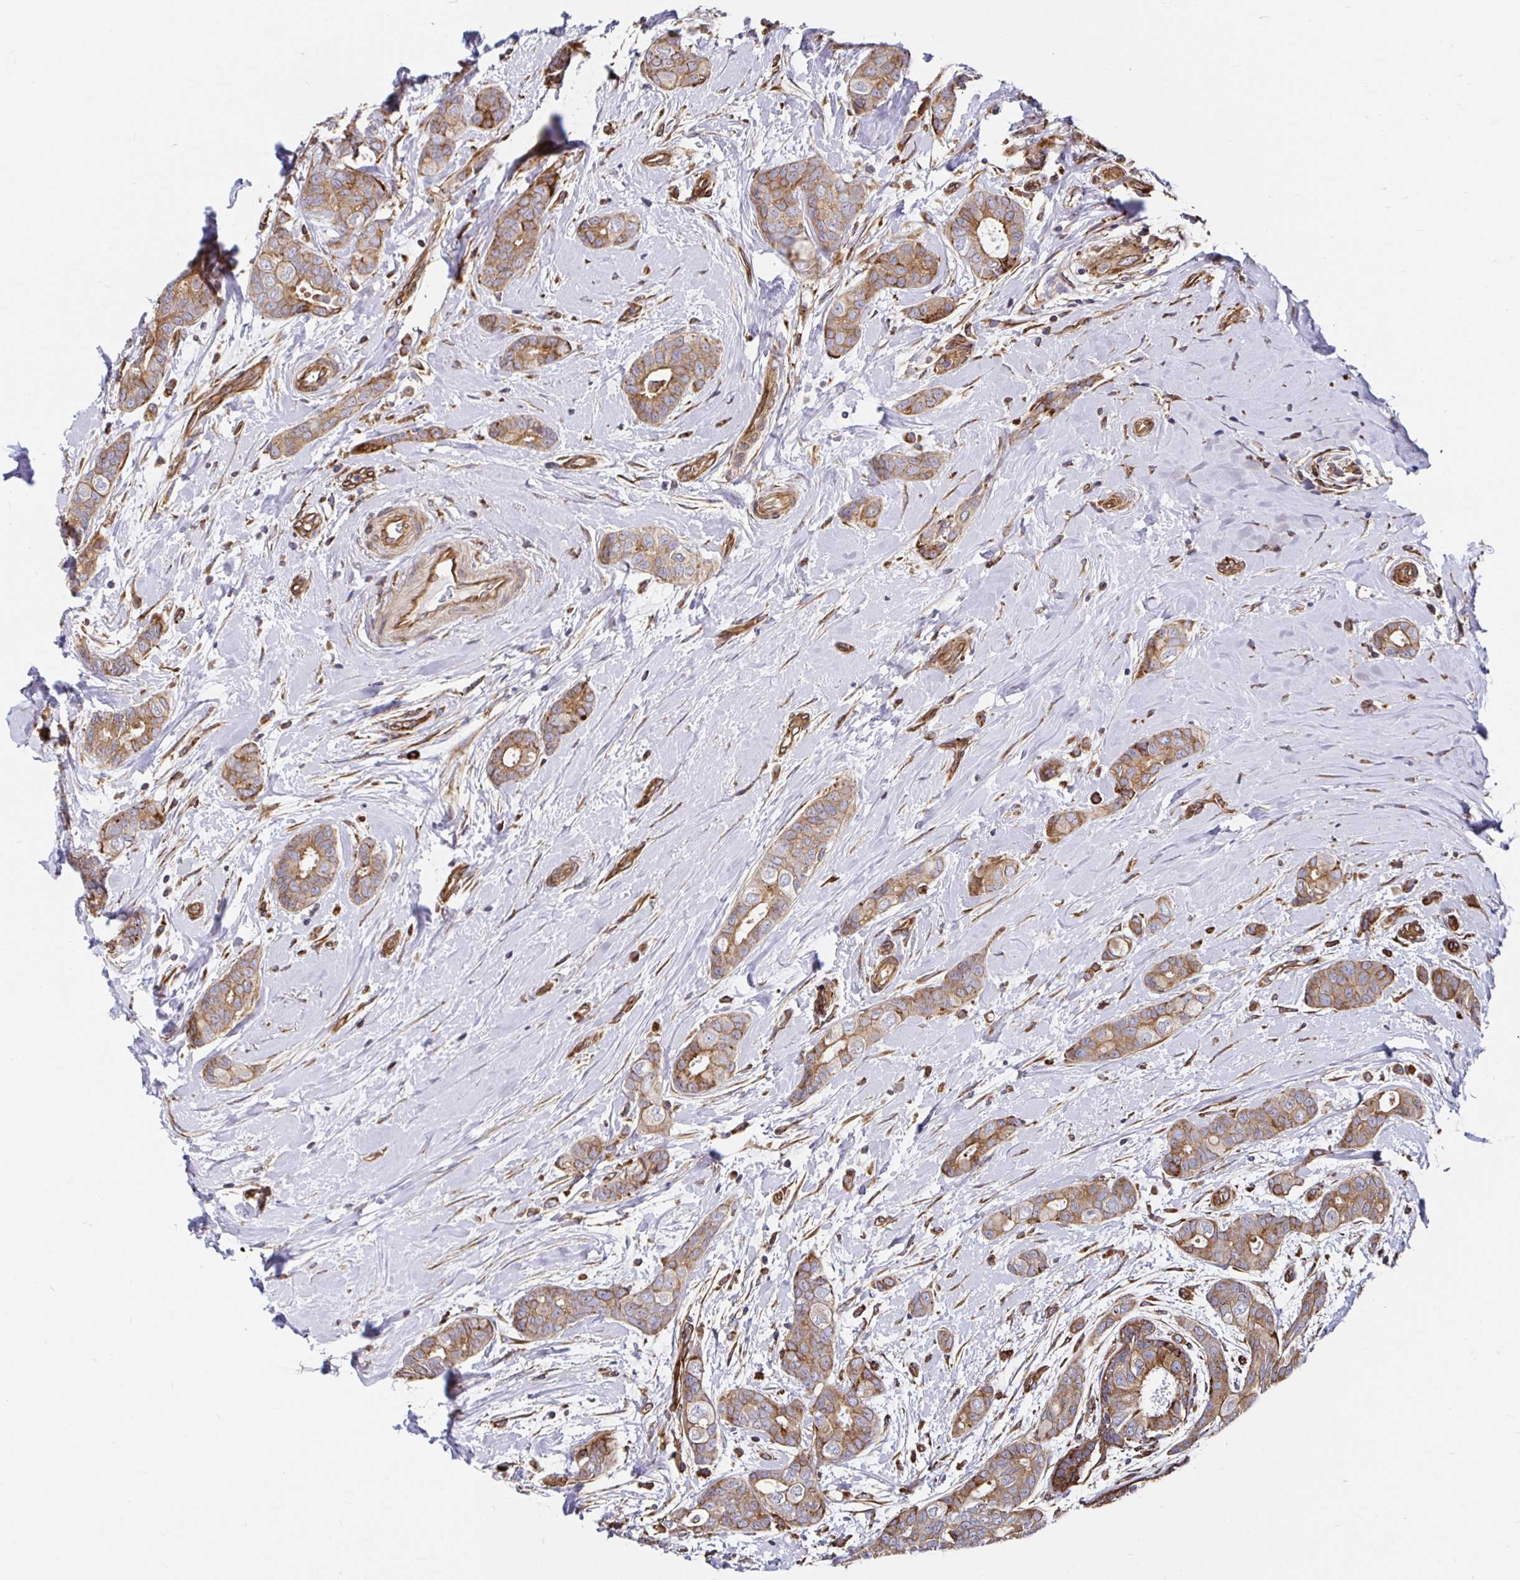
{"staining": {"intensity": "moderate", "quantity": ">75%", "location": "cytoplasmic/membranous"}, "tissue": "breast cancer", "cell_type": "Tumor cells", "image_type": "cancer", "snomed": [{"axis": "morphology", "description": "Duct carcinoma"}, {"axis": "topography", "description": "Breast"}], "caption": "A histopathology image of breast cancer stained for a protein demonstrates moderate cytoplasmic/membranous brown staining in tumor cells.", "gene": "SMYD3", "patient": {"sex": "female", "age": 45}}